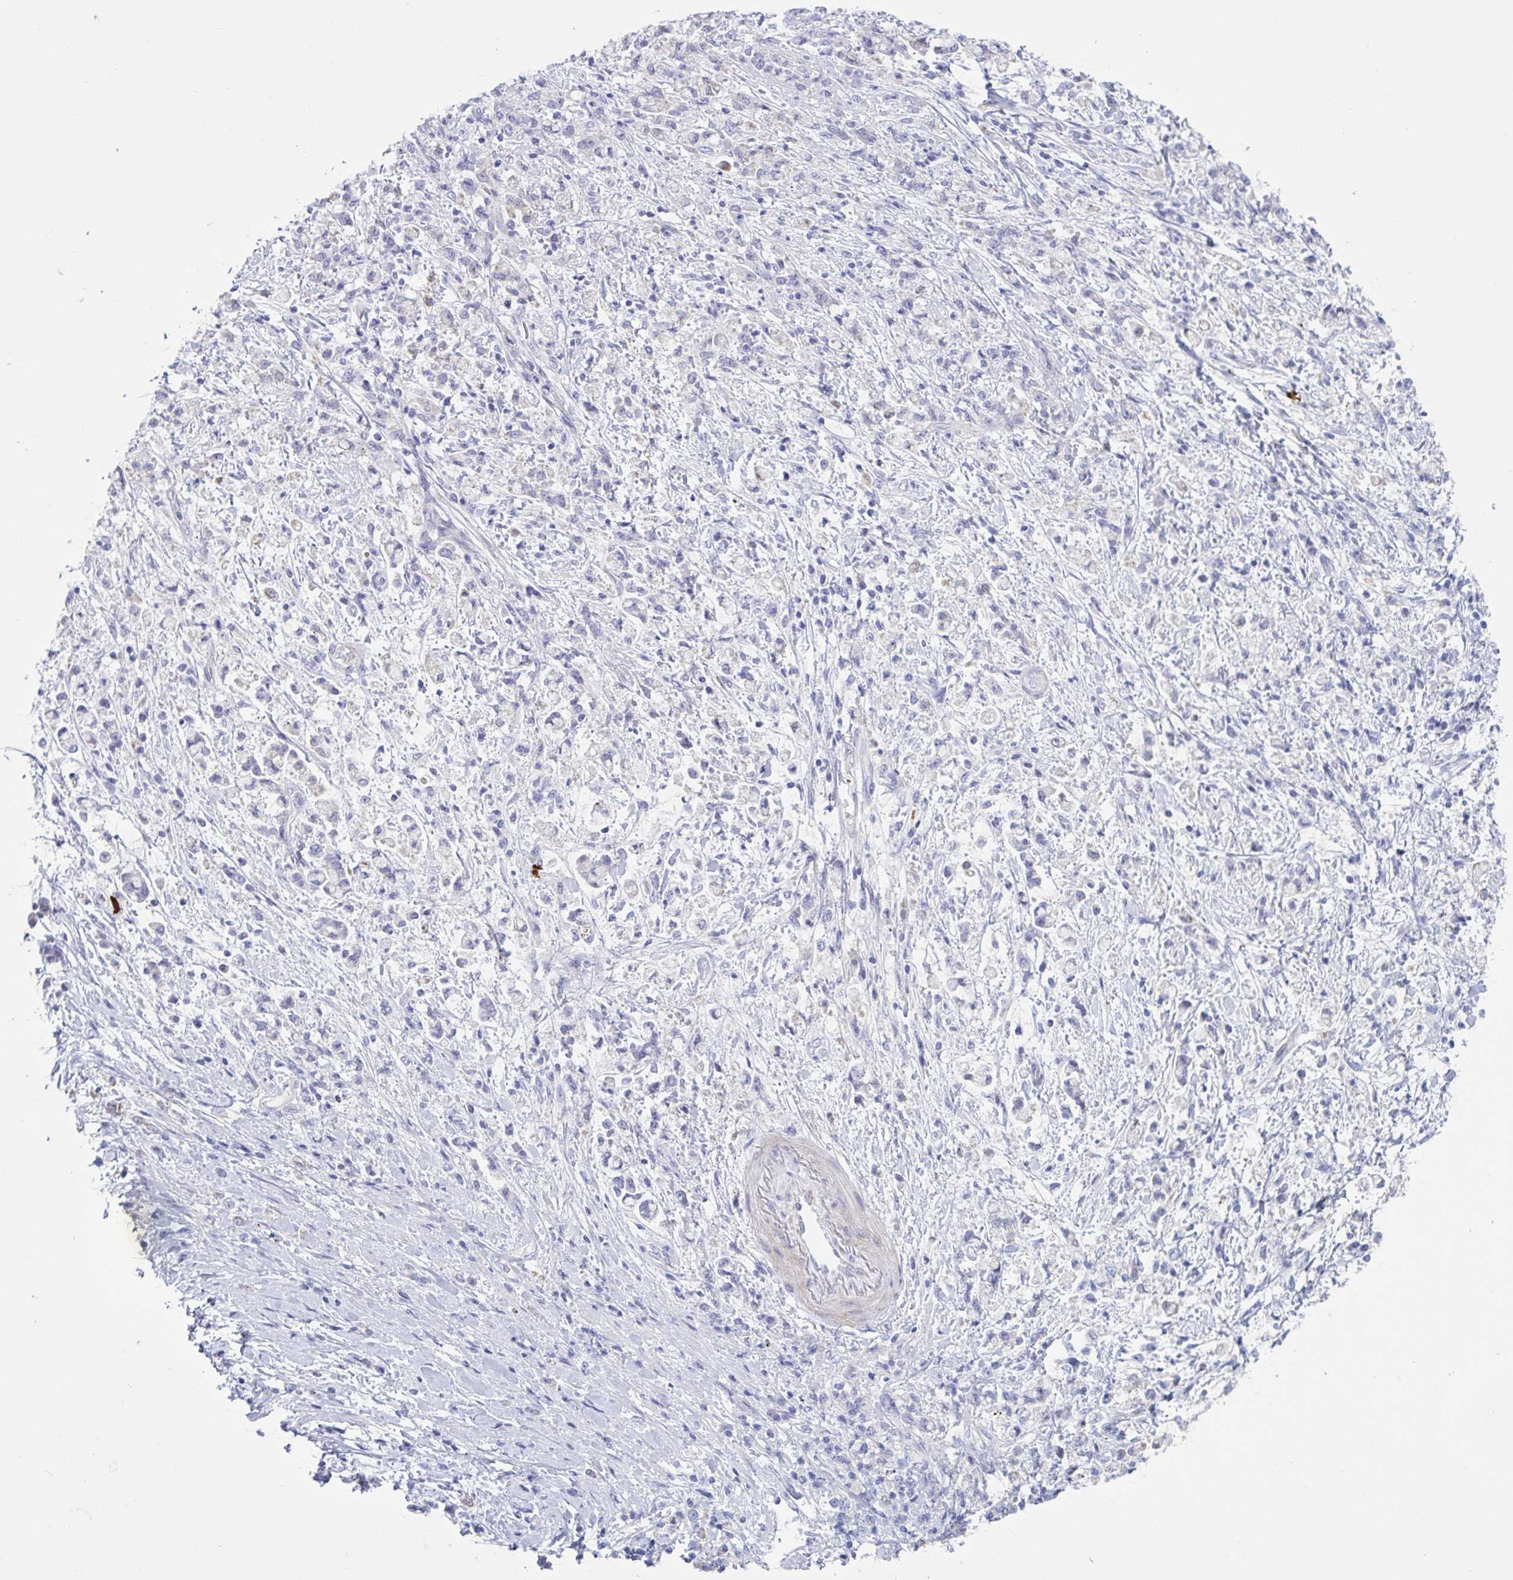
{"staining": {"intensity": "negative", "quantity": "none", "location": "none"}, "tissue": "stomach cancer", "cell_type": "Tumor cells", "image_type": "cancer", "snomed": [{"axis": "morphology", "description": "Adenocarcinoma, NOS"}, {"axis": "topography", "description": "Stomach"}], "caption": "The image reveals no significant expression in tumor cells of stomach cancer.", "gene": "TNNI2", "patient": {"sex": "female", "age": 60}}